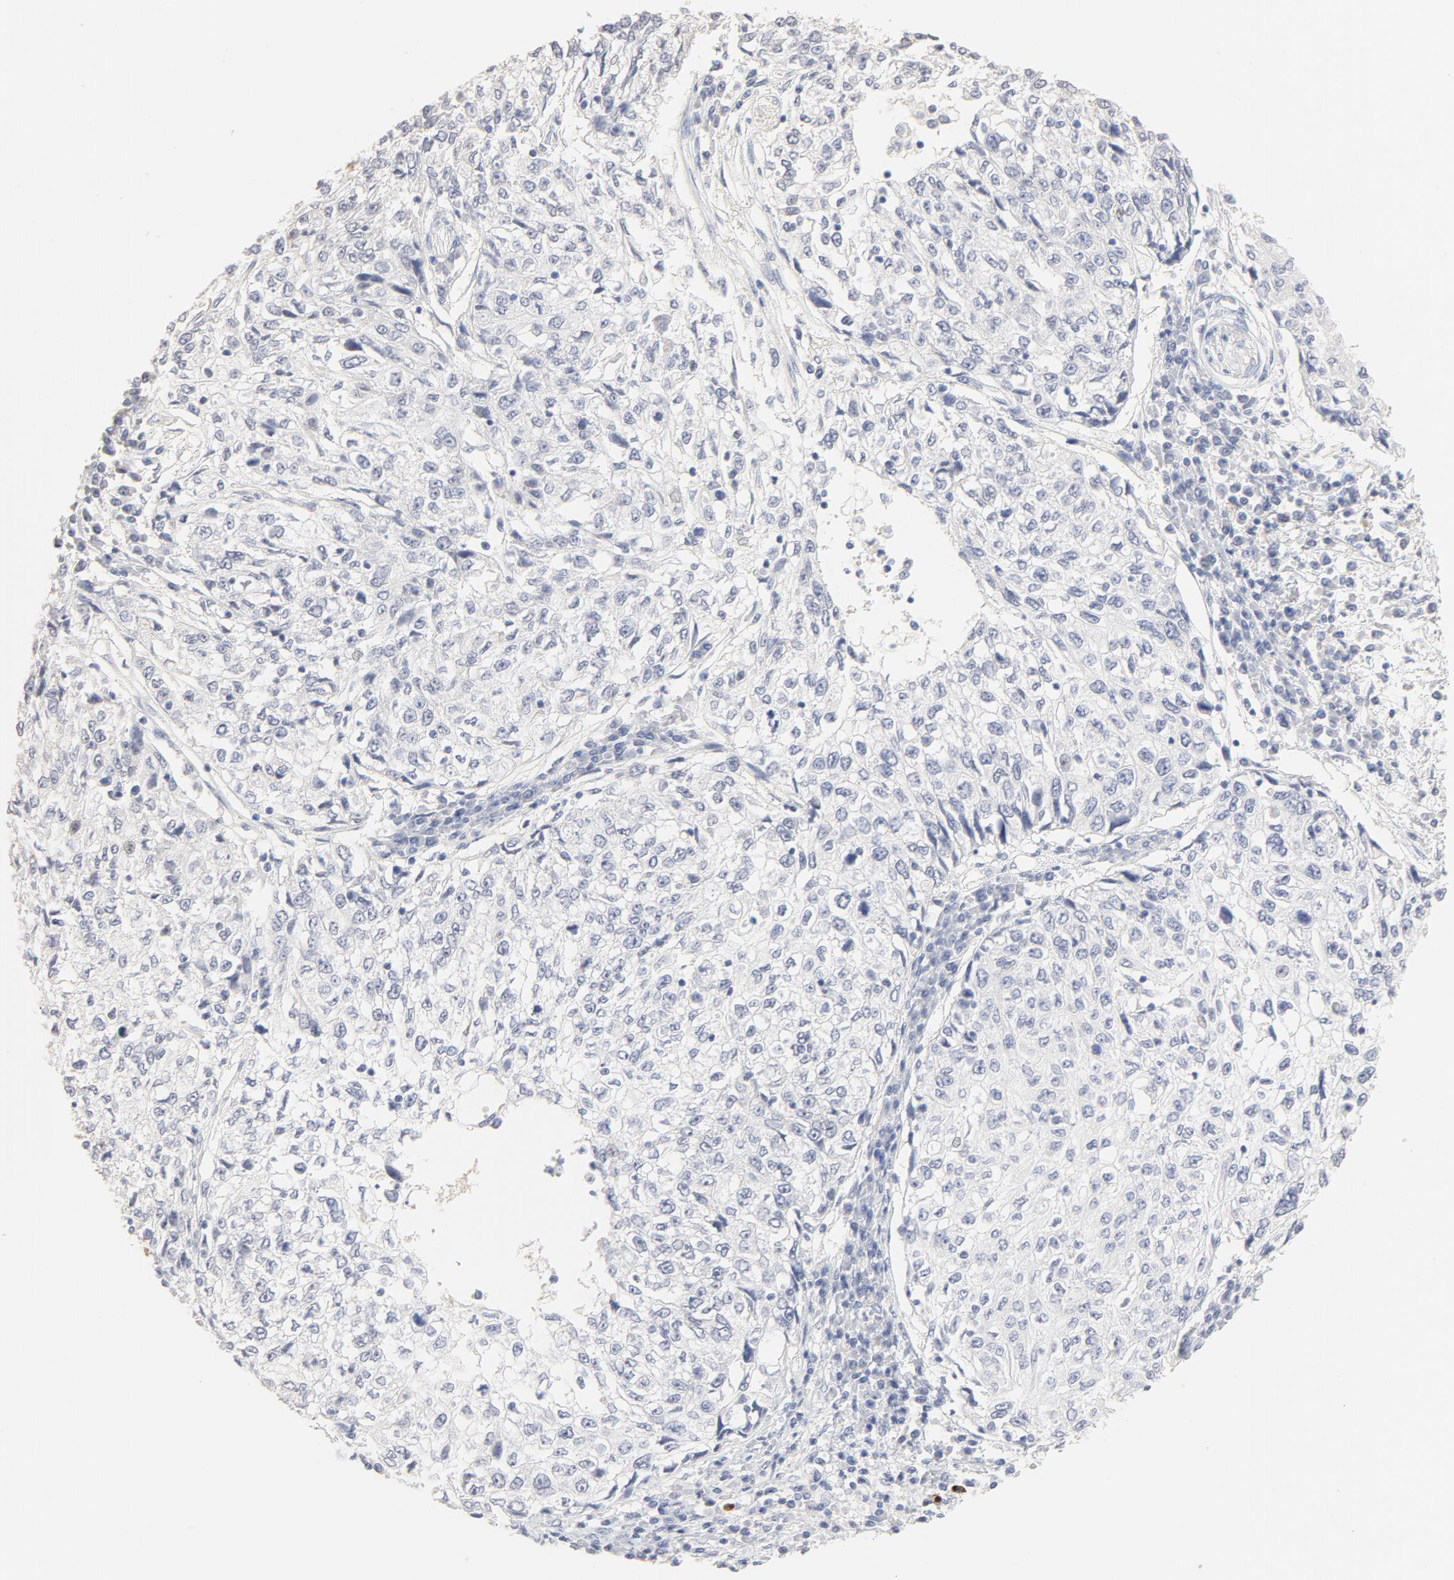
{"staining": {"intensity": "negative", "quantity": "none", "location": "none"}, "tissue": "cervical cancer", "cell_type": "Tumor cells", "image_type": "cancer", "snomed": [{"axis": "morphology", "description": "Squamous cell carcinoma, NOS"}, {"axis": "topography", "description": "Cervix"}], "caption": "High magnification brightfield microscopy of cervical cancer (squamous cell carcinoma) stained with DAB (brown) and counterstained with hematoxylin (blue): tumor cells show no significant positivity.", "gene": "FCGBP", "patient": {"sex": "female", "age": 57}}